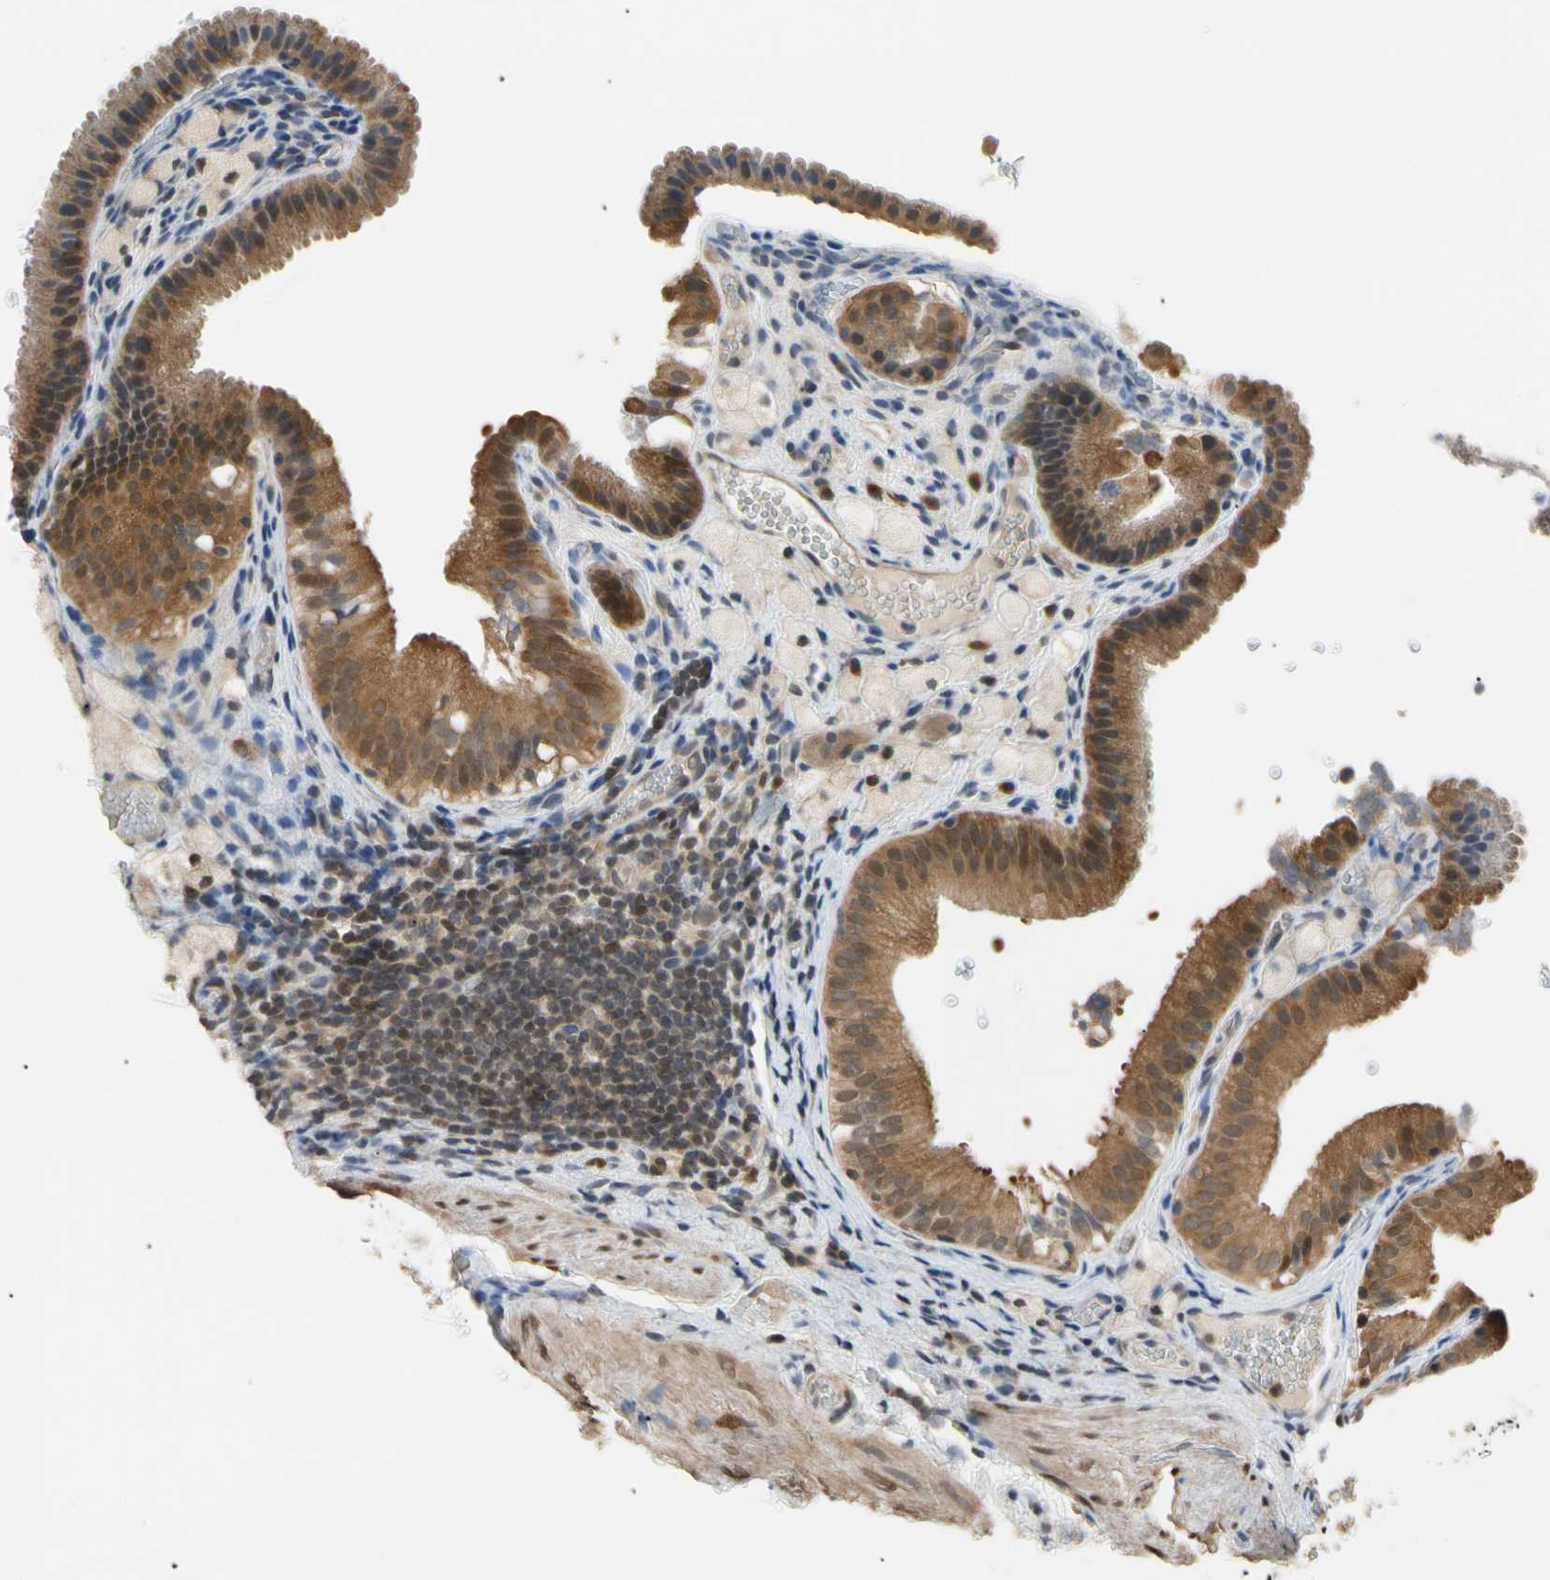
{"staining": {"intensity": "moderate", "quantity": ">75%", "location": "cytoplasmic/membranous"}, "tissue": "gallbladder", "cell_type": "Glandular cells", "image_type": "normal", "snomed": [{"axis": "morphology", "description": "Normal tissue, NOS"}, {"axis": "topography", "description": "Gallbladder"}], "caption": "Immunohistochemistry (IHC) staining of unremarkable gallbladder, which demonstrates medium levels of moderate cytoplasmic/membranous positivity in approximately >75% of glandular cells indicating moderate cytoplasmic/membranous protein expression. The staining was performed using DAB (brown) for protein detection and nuclei were counterstained in hematoxylin (blue).", "gene": "SEC23B", "patient": {"sex": "female", "age": 24}}